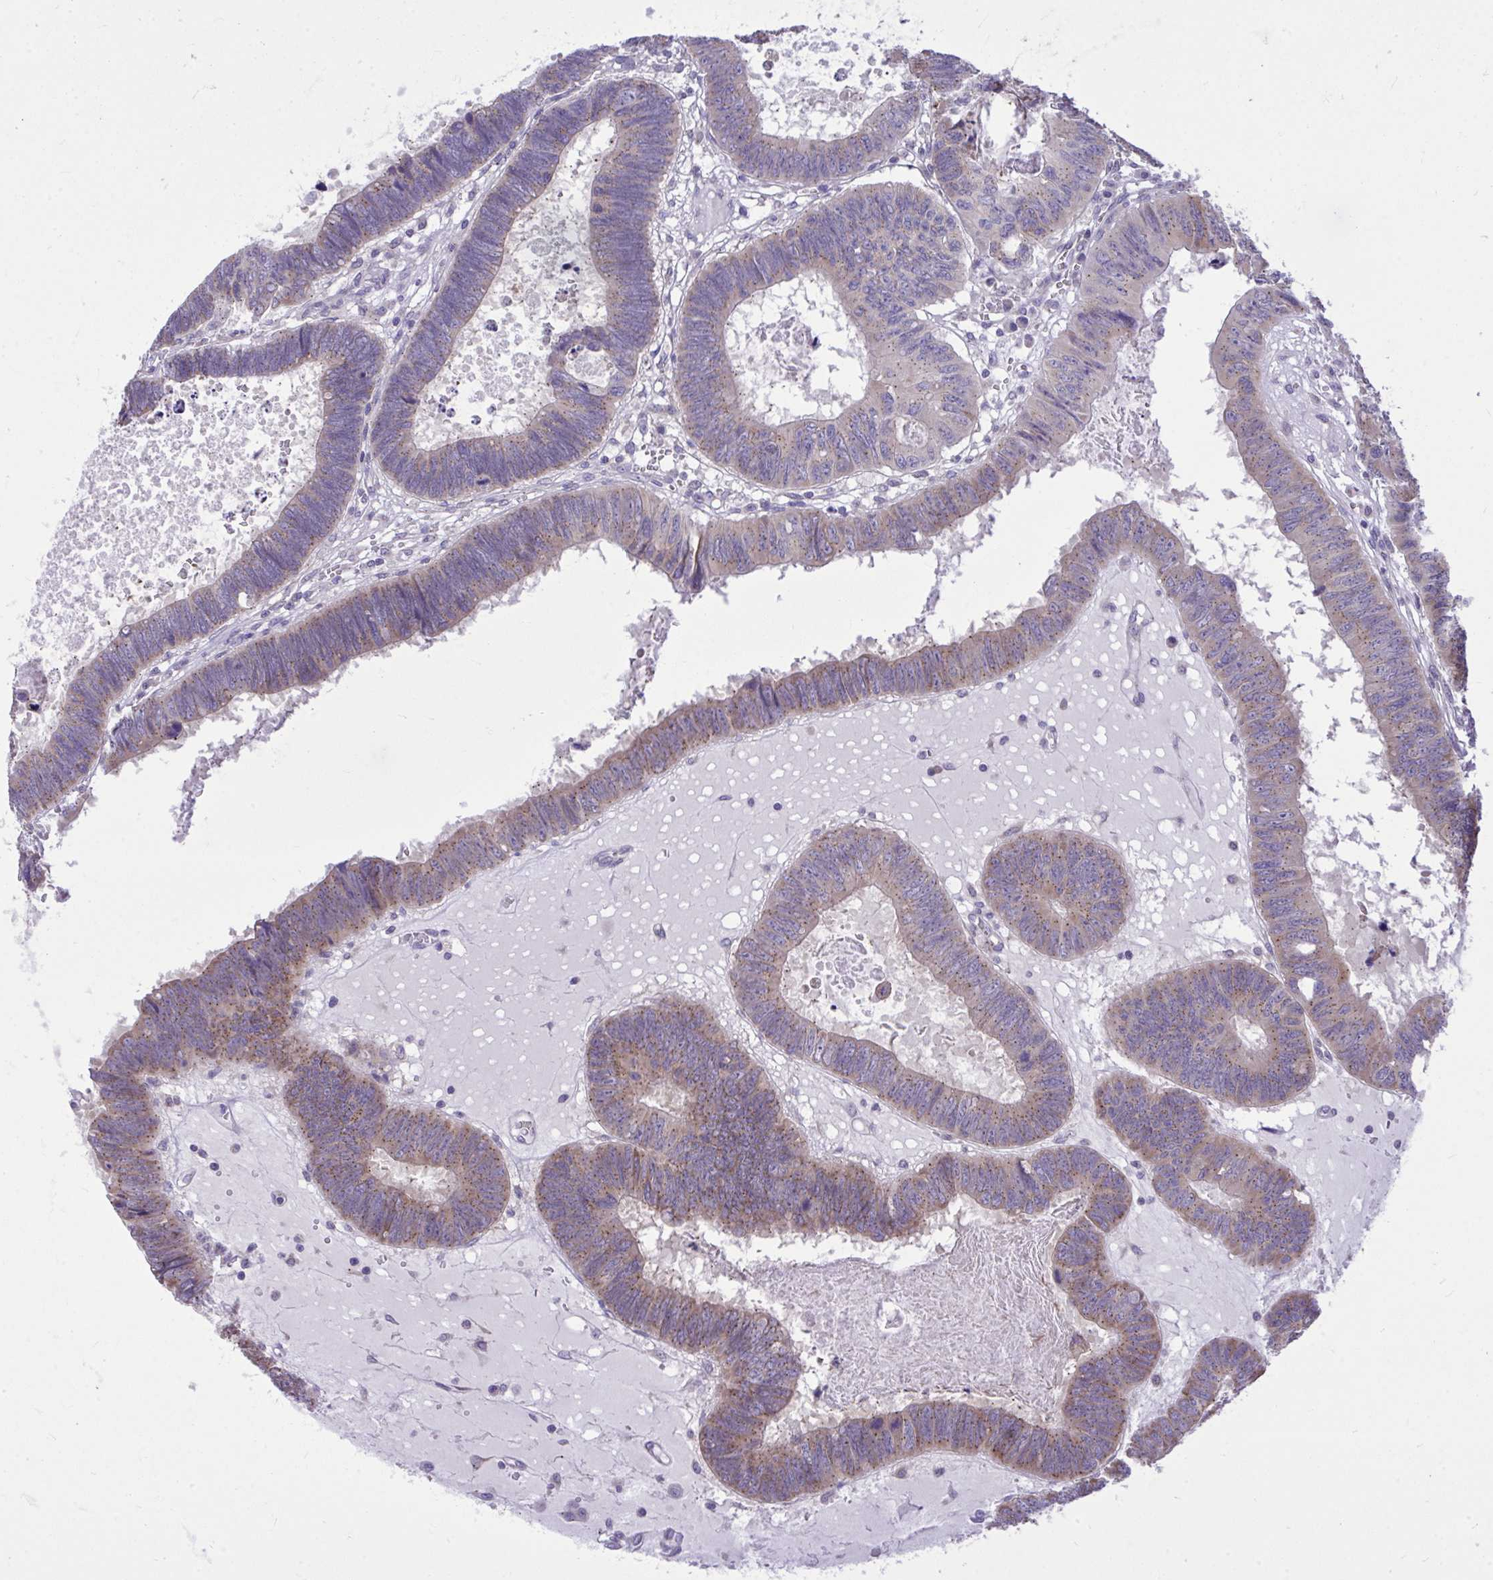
{"staining": {"intensity": "moderate", "quantity": "25%-75%", "location": "cytoplasmic/membranous"}, "tissue": "colorectal cancer", "cell_type": "Tumor cells", "image_type": "cancer", "snomed": [{"axis": "morphology", "description": "Adenocarcinoma, NOS"}, {"axis": "topography", "description": "Colon"}], "caption": "Human colorectal cancer stained with a brown dye displays moderate cytoplasmic/membranous positive expression in approximately 25%-75% of tumor cells.", "gene": "CEACAM18", "patient": {"sex": "male", "age": 62}}